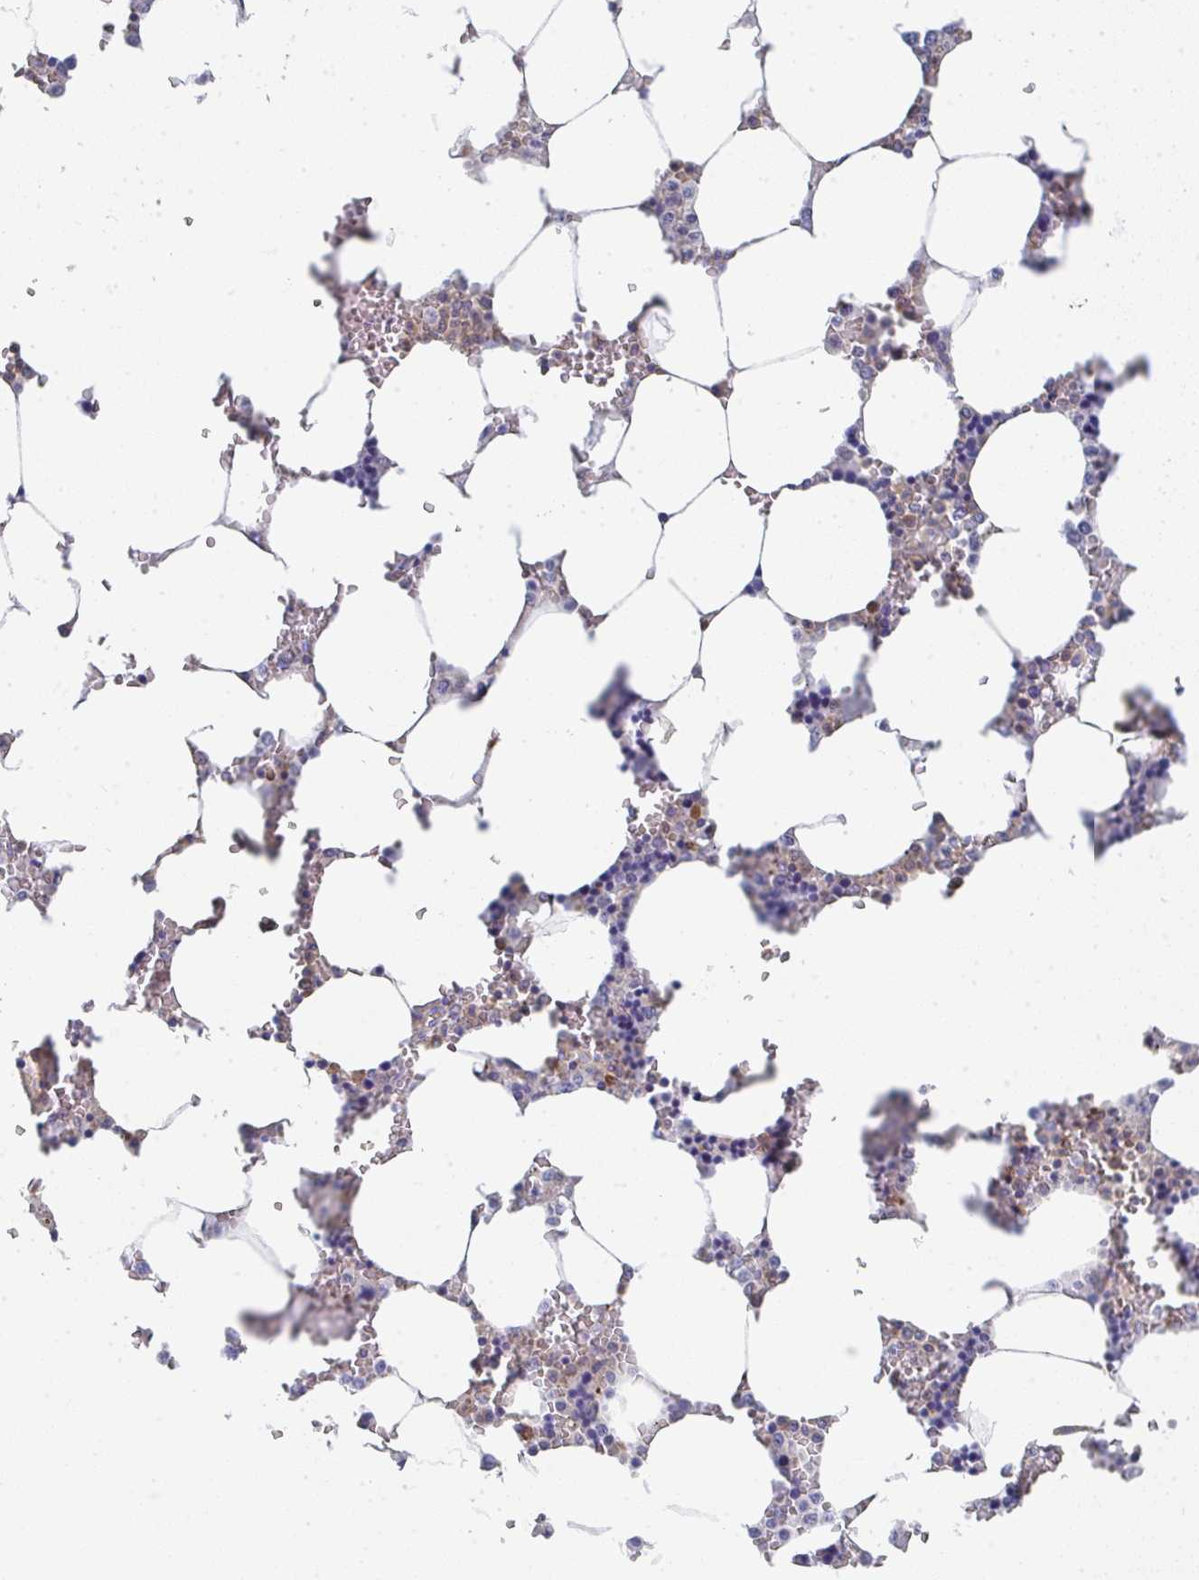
{"staining": {"intensity": "moderate", "quantity": "25%-75%", "location": "cytoplasmic/membranous"}, "tissue": "bone marrow", "cell_type": "Hematopoietic cells", "image_type": "normal", "snomed": [{"axis": "morphology", "description": "Normal tissue, NOS"}, {"axis": "topography", "description": "Bone marrow"}], "caption": "Hematopoietic cells exhibit medium levels of moderate cytoplasmic/membranous staining in approximately 25%-75% of cells in benign human bone marrow. The staining is performed using DAB (3,3'-diaminobenzidine) brown chromogen to label protein expression. The nuclei are counter-stained blue using hematoxylin.", "gene": "KLHL33", "patient": {"sex": "male", "age": 64}}